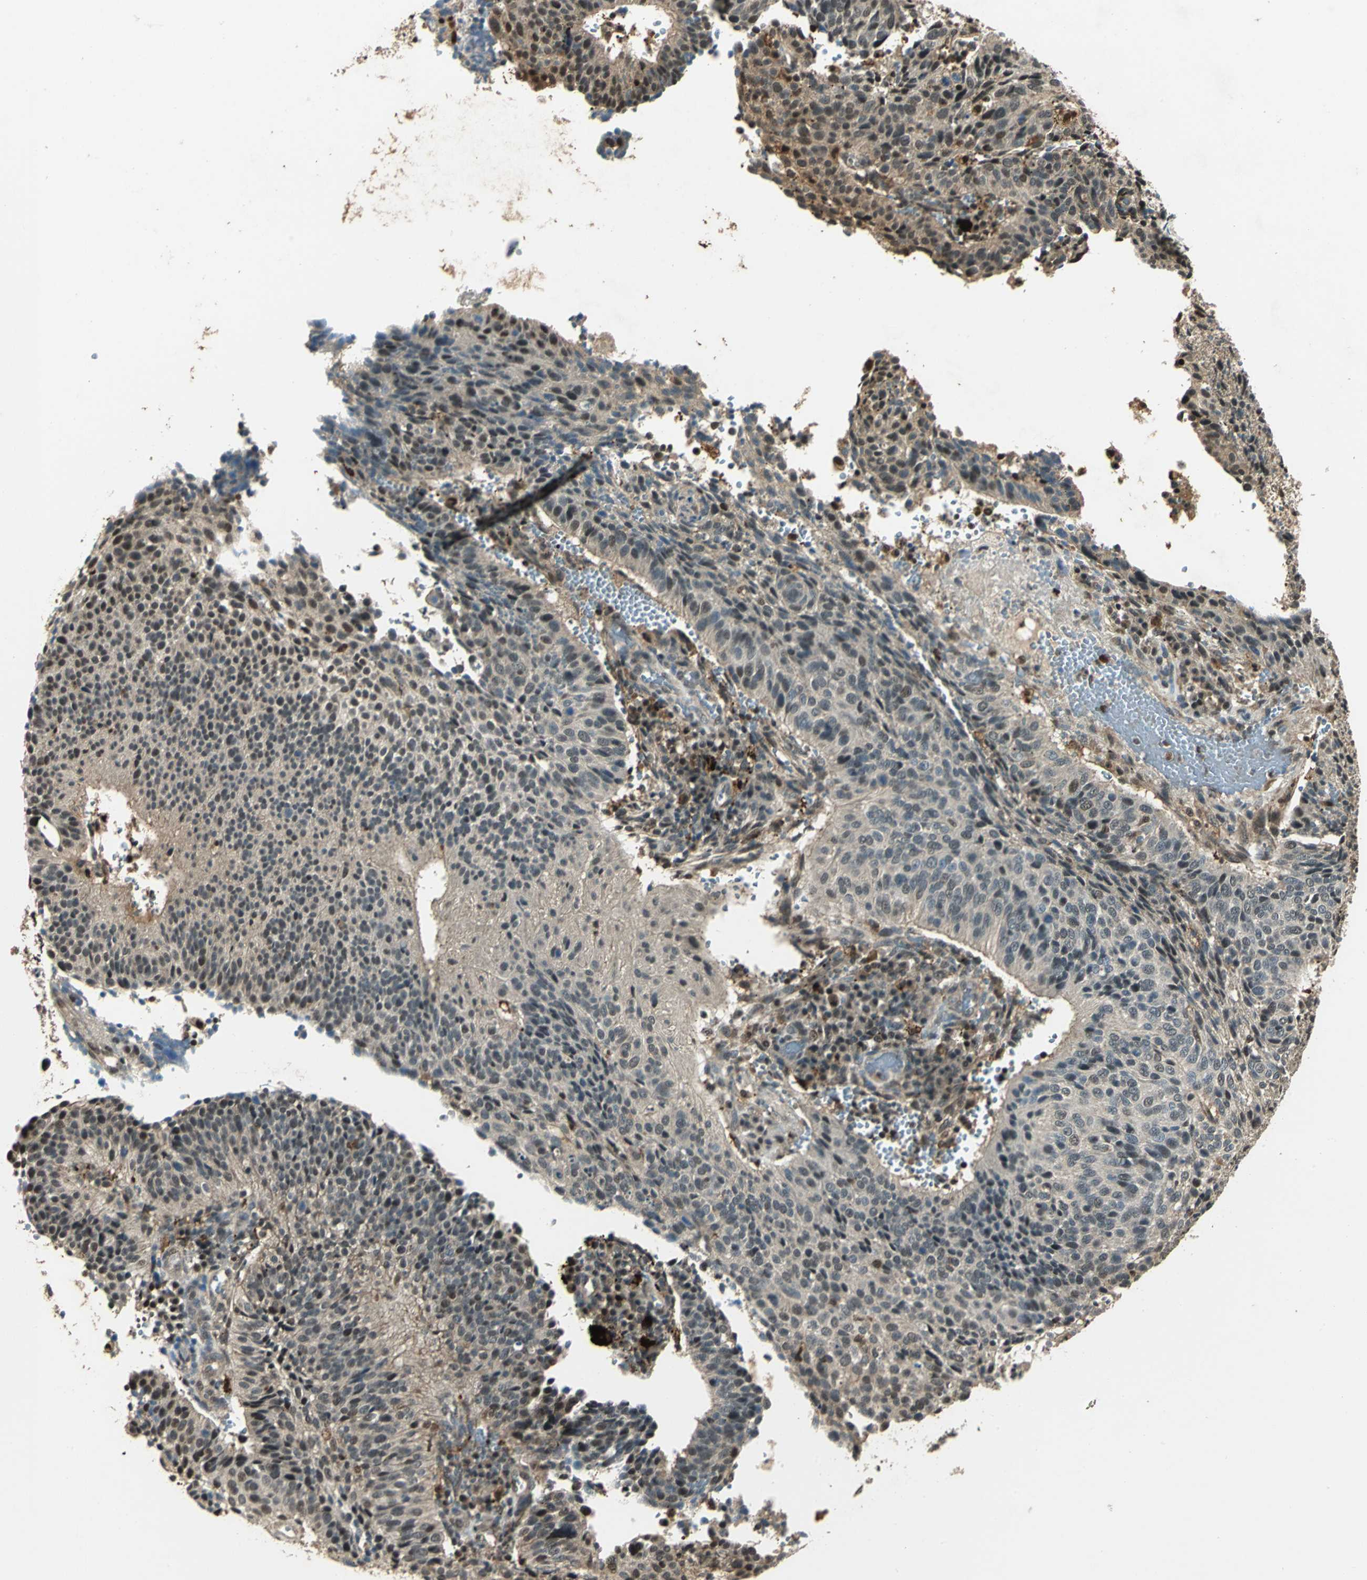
{"staining": {"intensity": "moderate", "quantity": "25%-75%", "location": "cytoplasmic/membranous,nuclear"}, "tissue": "cervical cancer", "cell_type": "Tumor cells", "image_type": "cancer", "snomed": [{"axis": "morphology", "description": "Squamous cell carcinoma, NOS"}, {"axis": "topography", "description": "Cervix"}], "caption": "Immunohistochemistry image of cervical cancer (squamous cell carcinoma) stained for a protein (brown), which reveals medium levels of moderate cytoplasmic/membranous and nuclear positivity in about 25%-75% of tumor cells.", "gene": "PPP1R13L", "patient": {"sex": "female", "age": 39}}